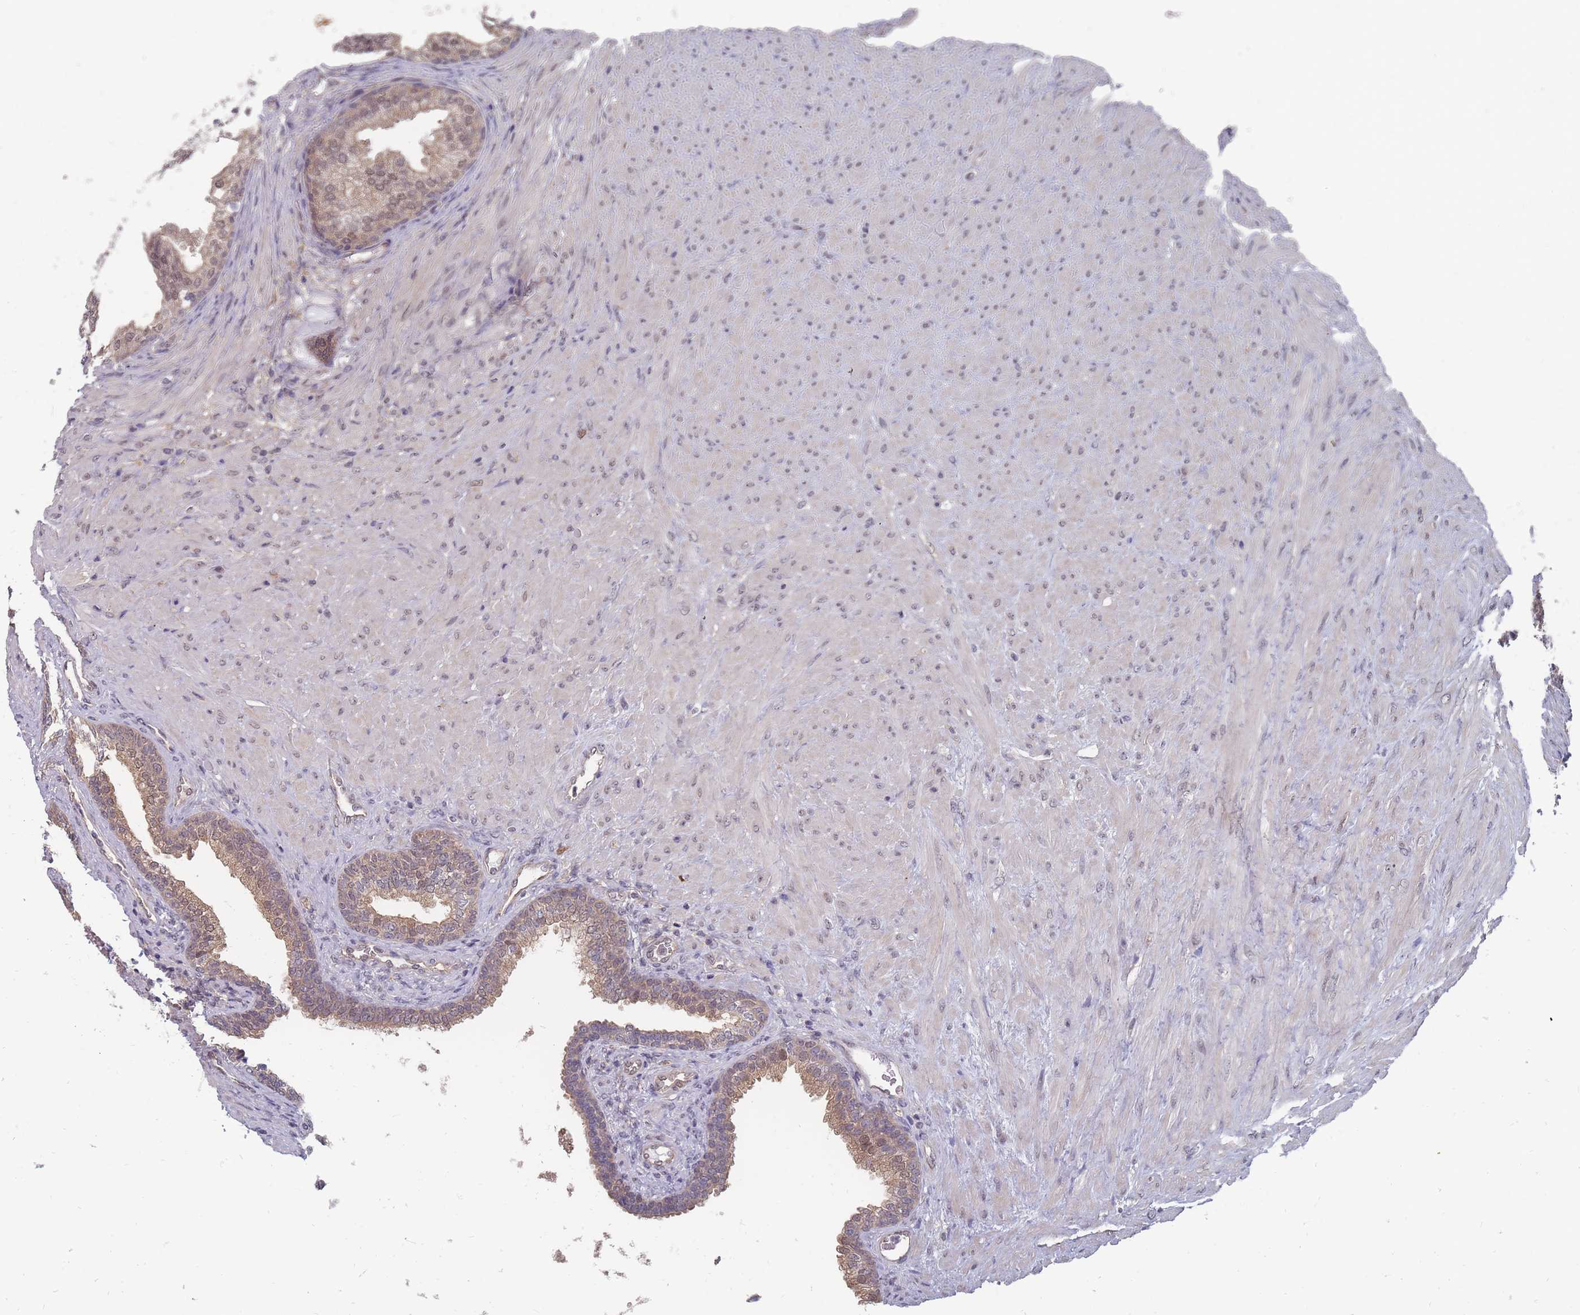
{"staining": {"intensity": "moderate", "quantity": ">75%", "location": "cytoplasmic/membranous,nuclear"}, "tissue": "prostate", "cell_type": "Glandular cells", "image_type": "normal", "snomed": [{"axis": "morphology", "description": "Normal tissue, NOS"}, {"axis": "topography", "description": "Prostate"}], "caption": "DAB immunohistochemical staining of unremarkable prostate demonstrates moderate cytoplasmic/membranous,nuclear protein expression in about >75% of glandular cells. (DAB (3,3'-diaminobenzidine) IHC, brown staining for protein, blue staining for nuclei).", "gene": "NKD1", "patient": {"sex": "male", "age": 76}}